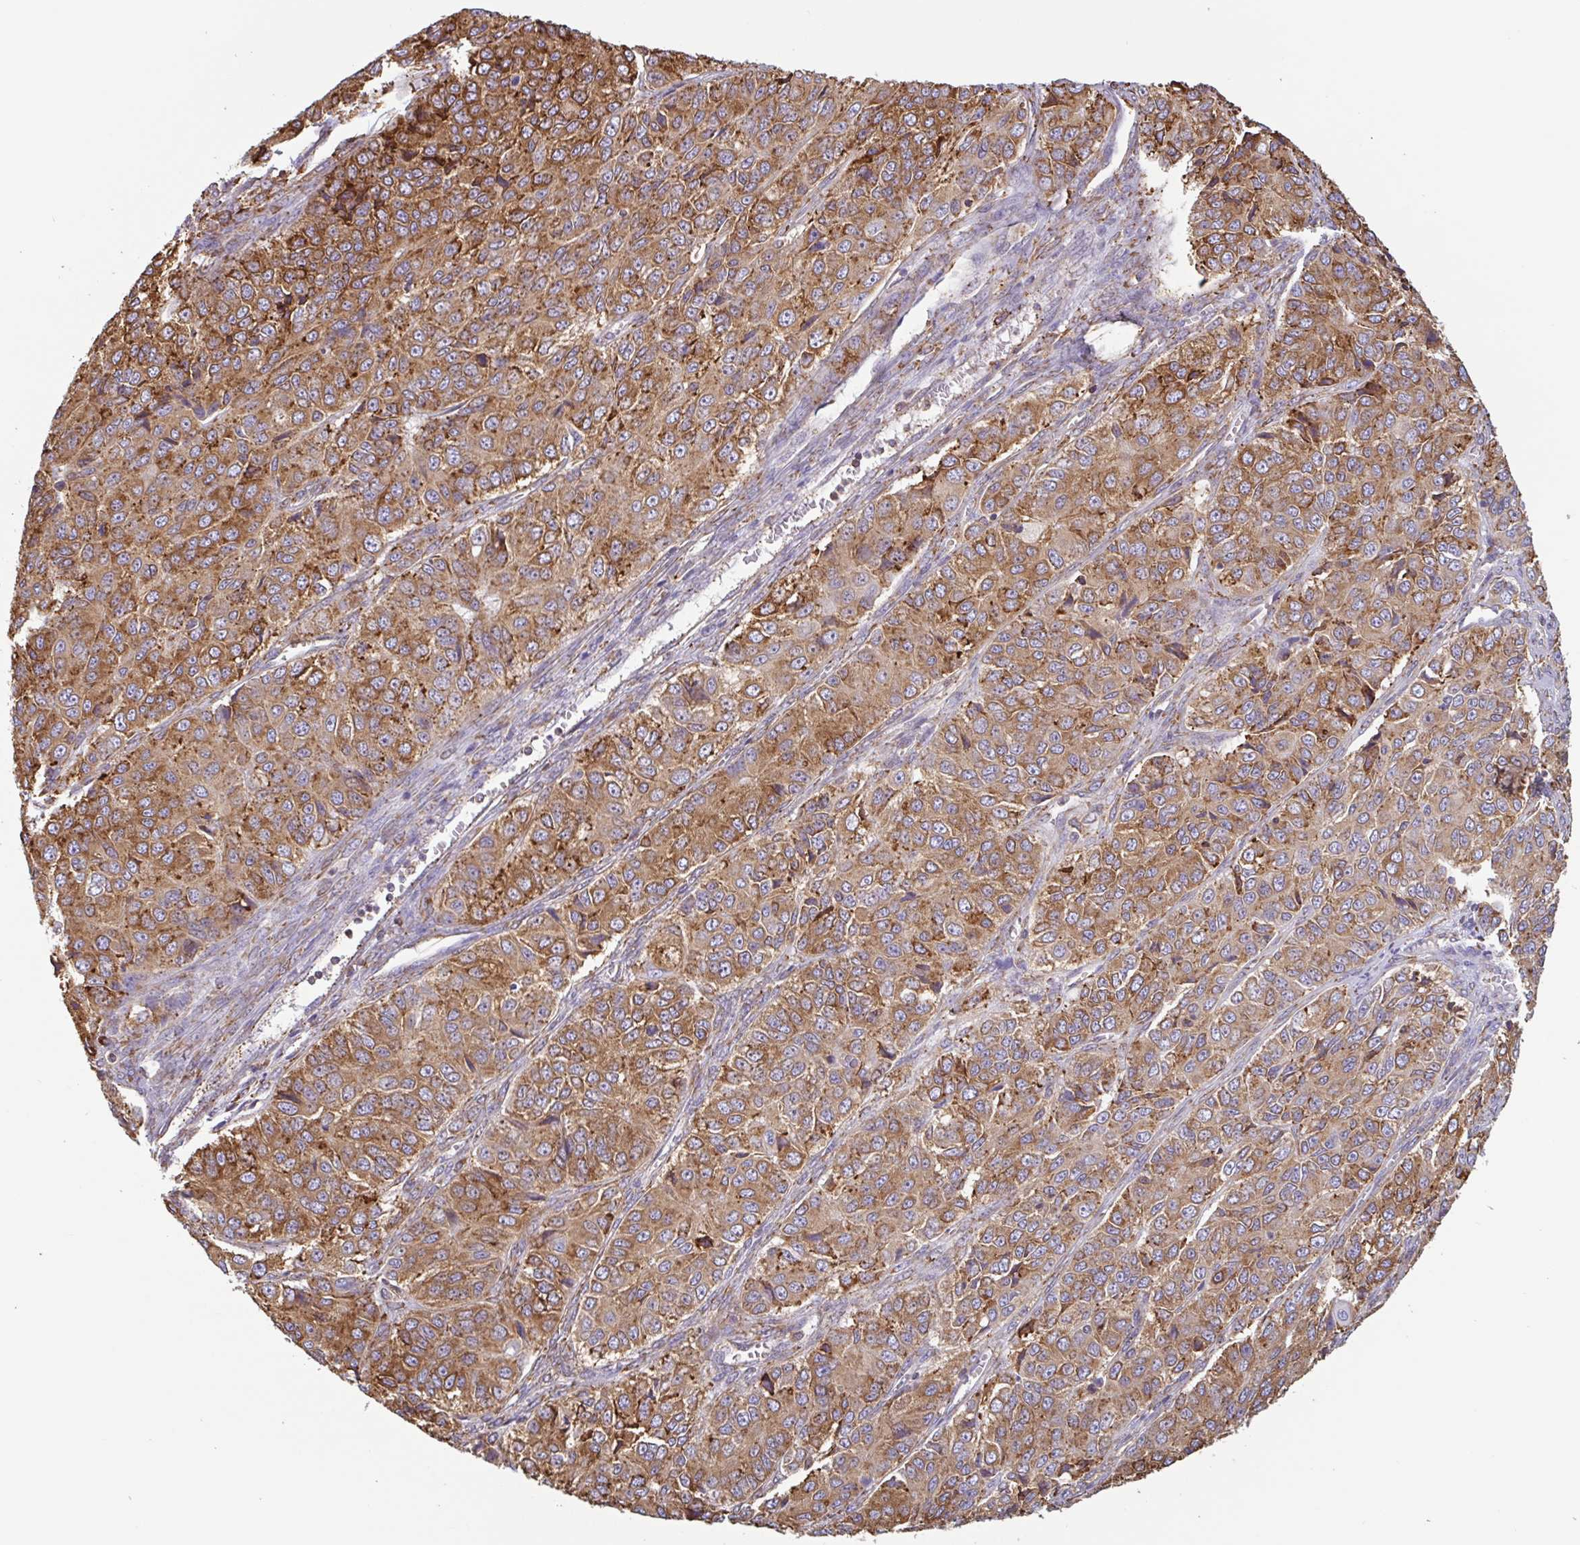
{"staining": {"intensity": "moderate", "quantity": ">75%", "location": "cytoplasmic/membranous"}, "tissue": "ovarian cancer", "cell_type": "Tumor cells", "image_type": "cancer", "snomed": [{"axis": "morphology", "description": "Carcinoma, endometroid"}, {"axis": "topography", "description": "Ovary"}], "caption": "Approximately >75% of tumor cells in human ovarian cancer (endometroid carcinoma) display moderate cytoplasmic/membranous protein staining as visualized by brown immunohistochemical staining.", "gene": "DOK4", "patient": {"sex": "female", "age": 51}}